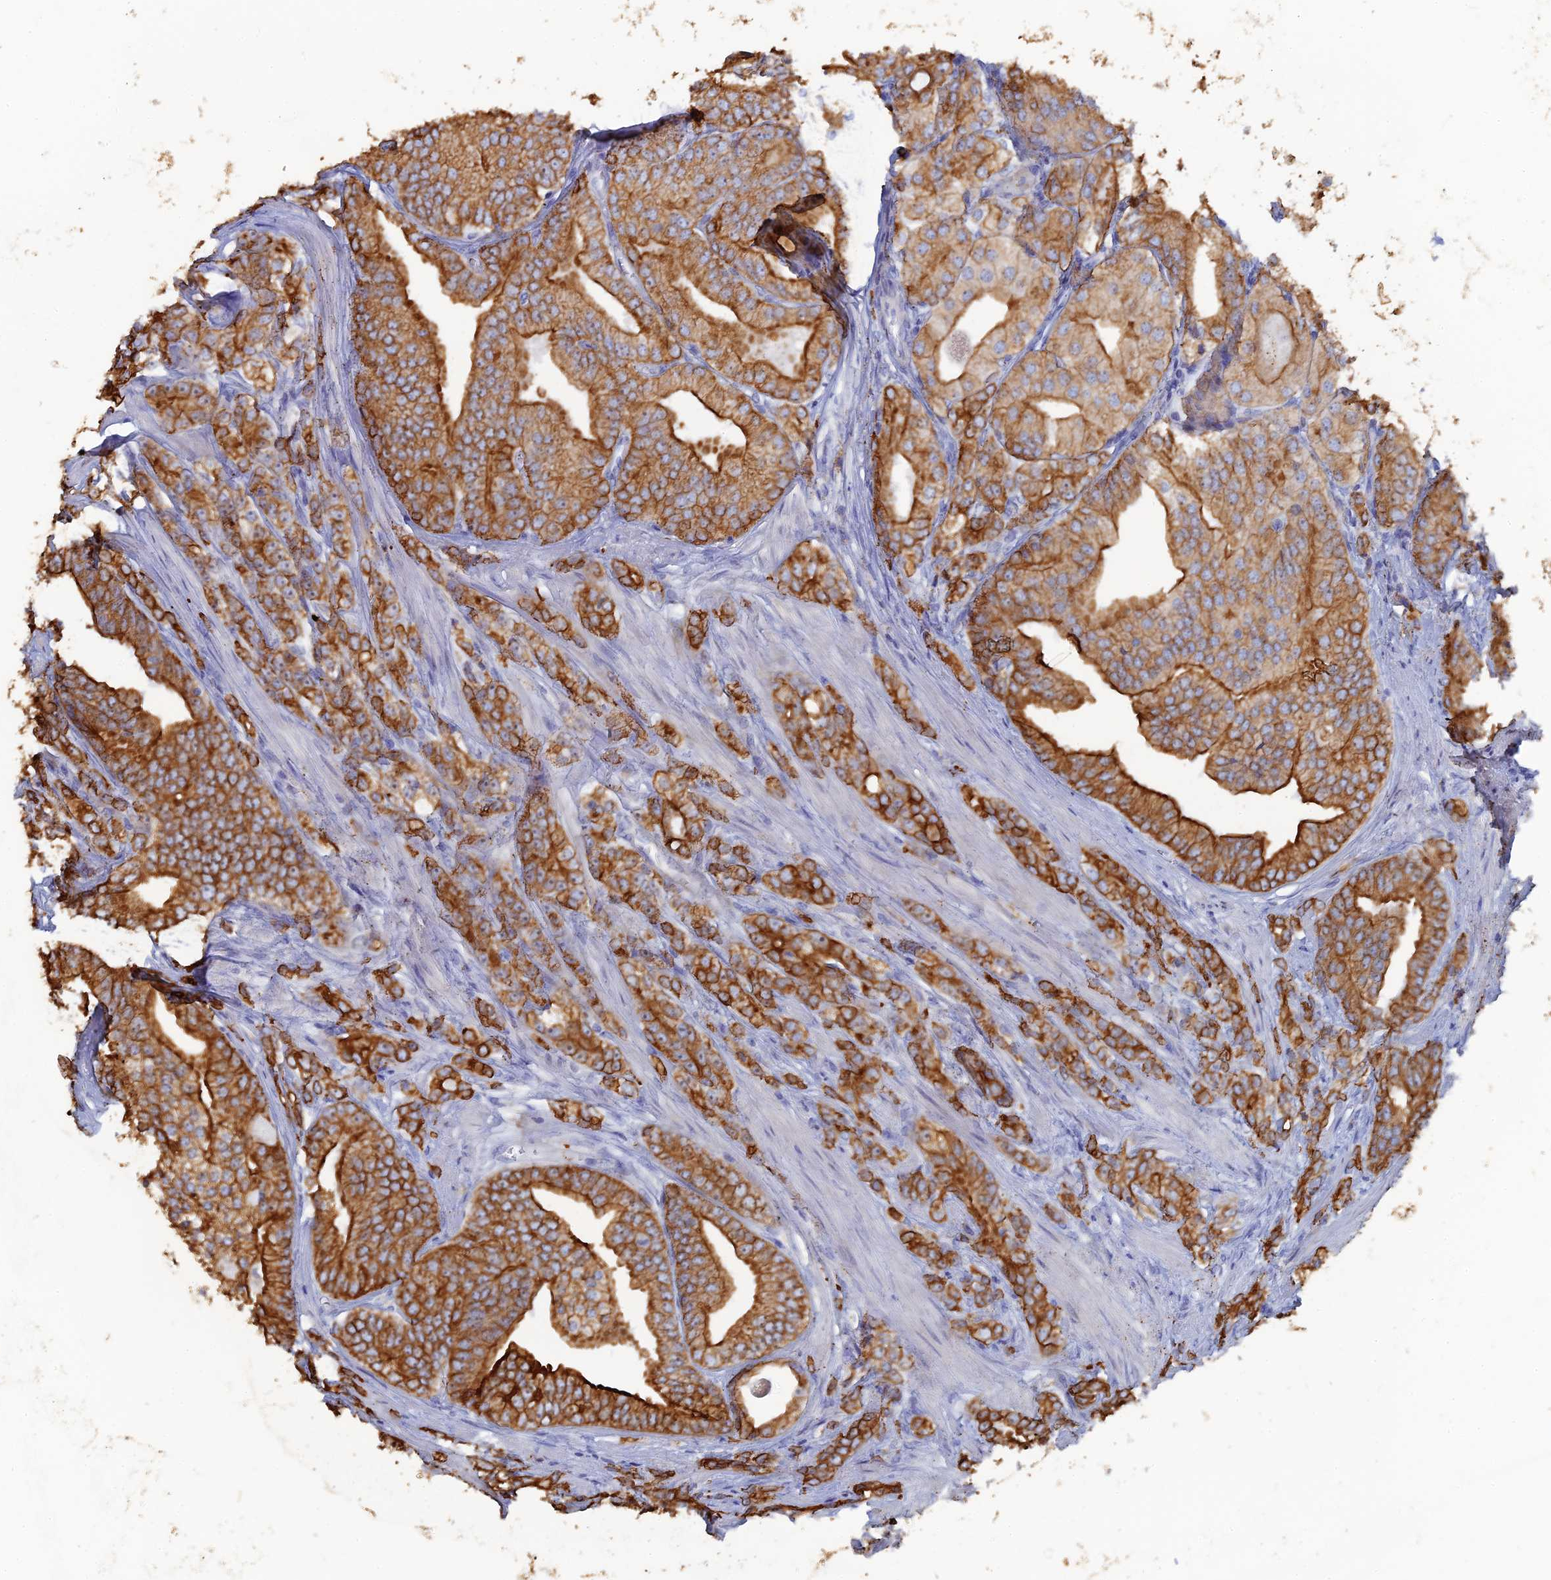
{"staining": {"intensity": "strong", "quantity": ">75%", "location": "cytoplasmic/membranous"}, "tissue": "prostate cancer", "cell_type": "Tumor cells", "image_type": "cancer", "snomed": [{"axis": "morphology", "description": "Adenocarcinoma, High grade"}, {"axis": "topography", "description": "Prostate"}], "caption": "A brown stain shows strong cytoplasmic/membranous expression of a protein in prostate adenocarcinoma (high-grade) tumor cells.", "gene": "SRFBP1", "patient": {"sex": "male", "age": 50}}